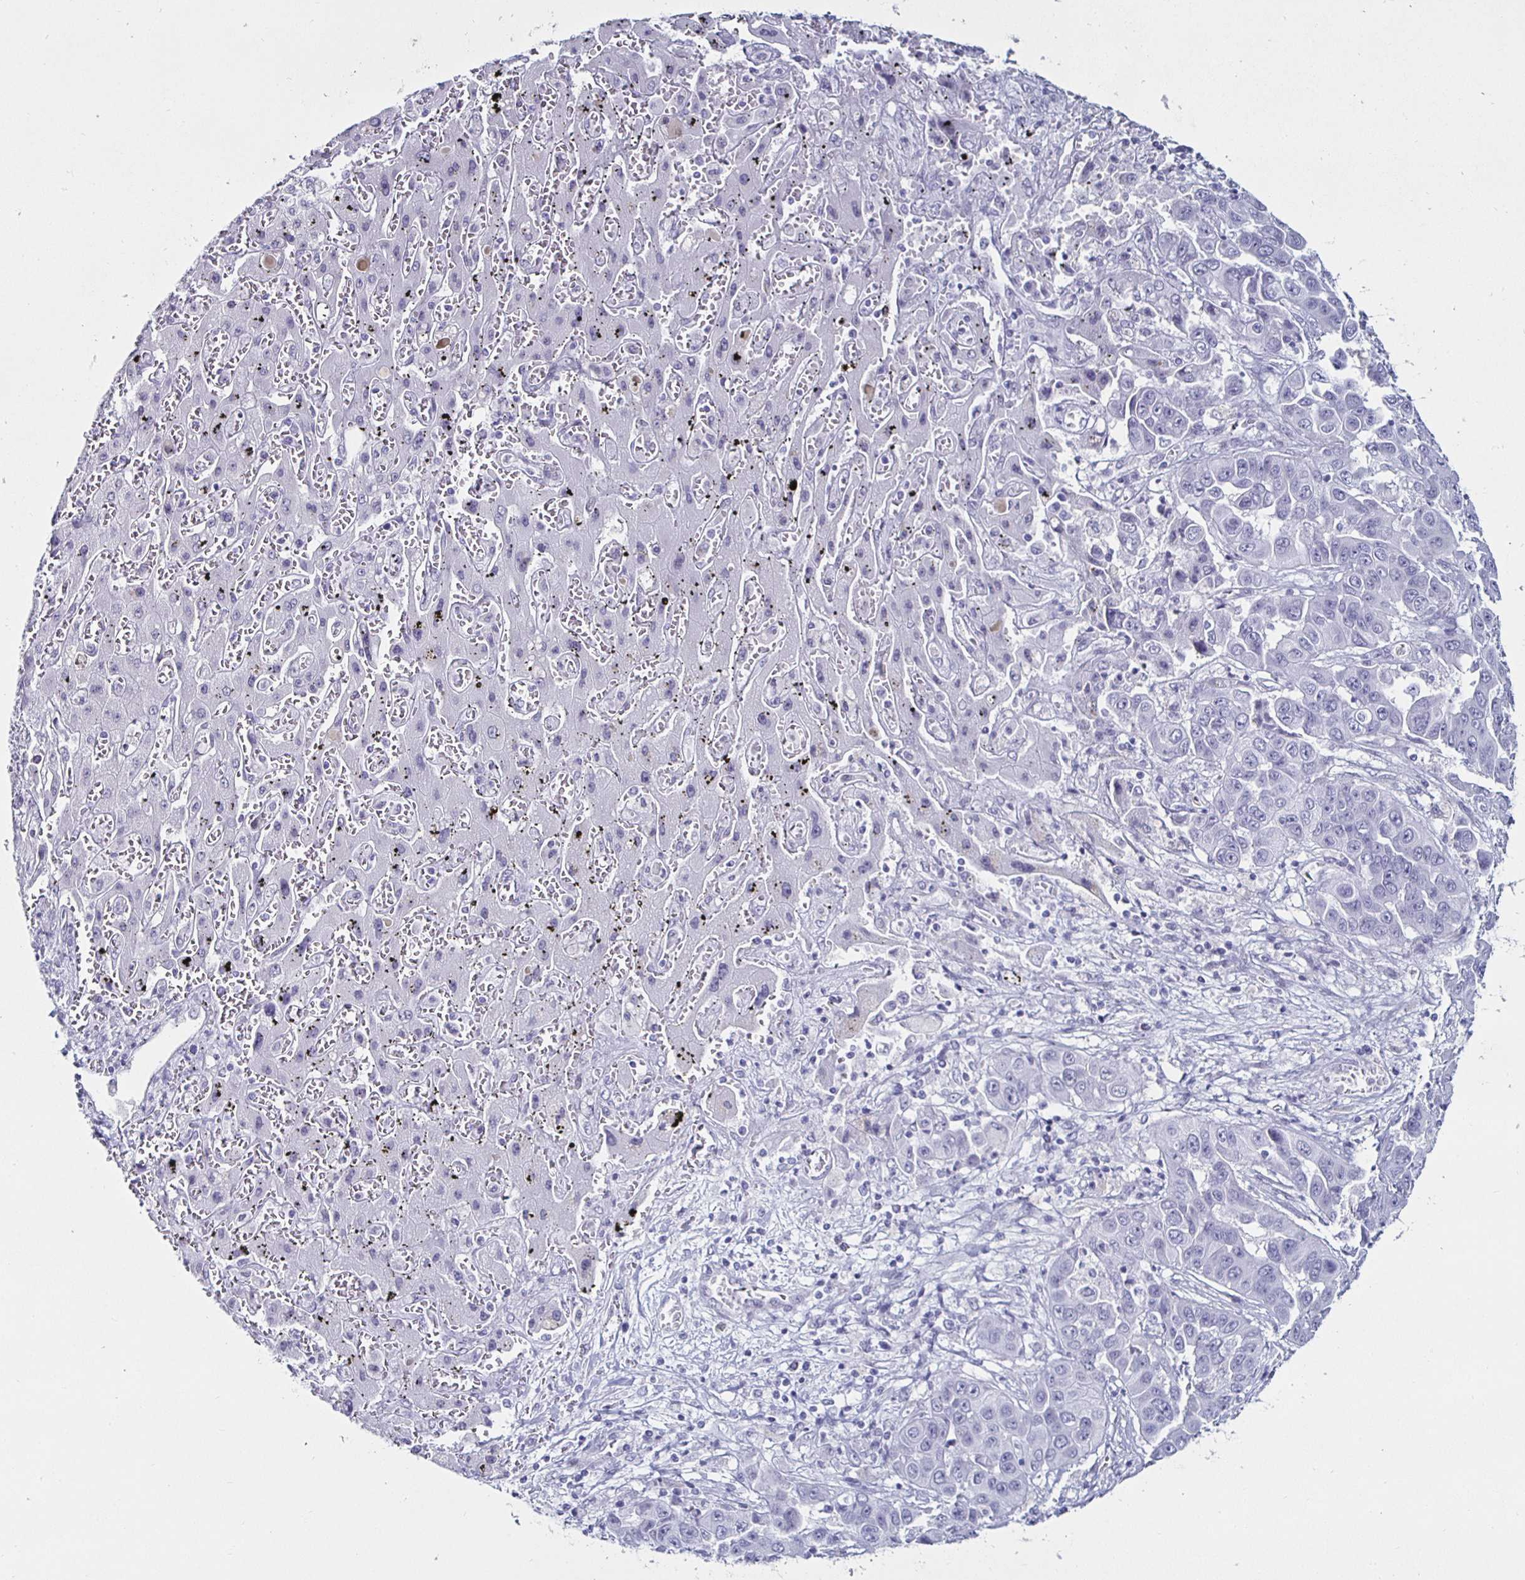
{"staining": {"intensity": "negative", "quantity": "none", "location": "none"}, "tissue": "liver cancer", "cell_type": "Tumor cells", "image_type": "cancer", "snomed": [{"axis": "morphology", "description": "Cholangiocarcinoma"}, {"axis": "topography", "description": "Liver"}], "caption": "Immunohistochemistry (IHC) of liver cholangiocarcinoma demonstrates no positivity in tumor cells.", "gene": "KRT4", "patient": {"sex": "female", "age": 52}}